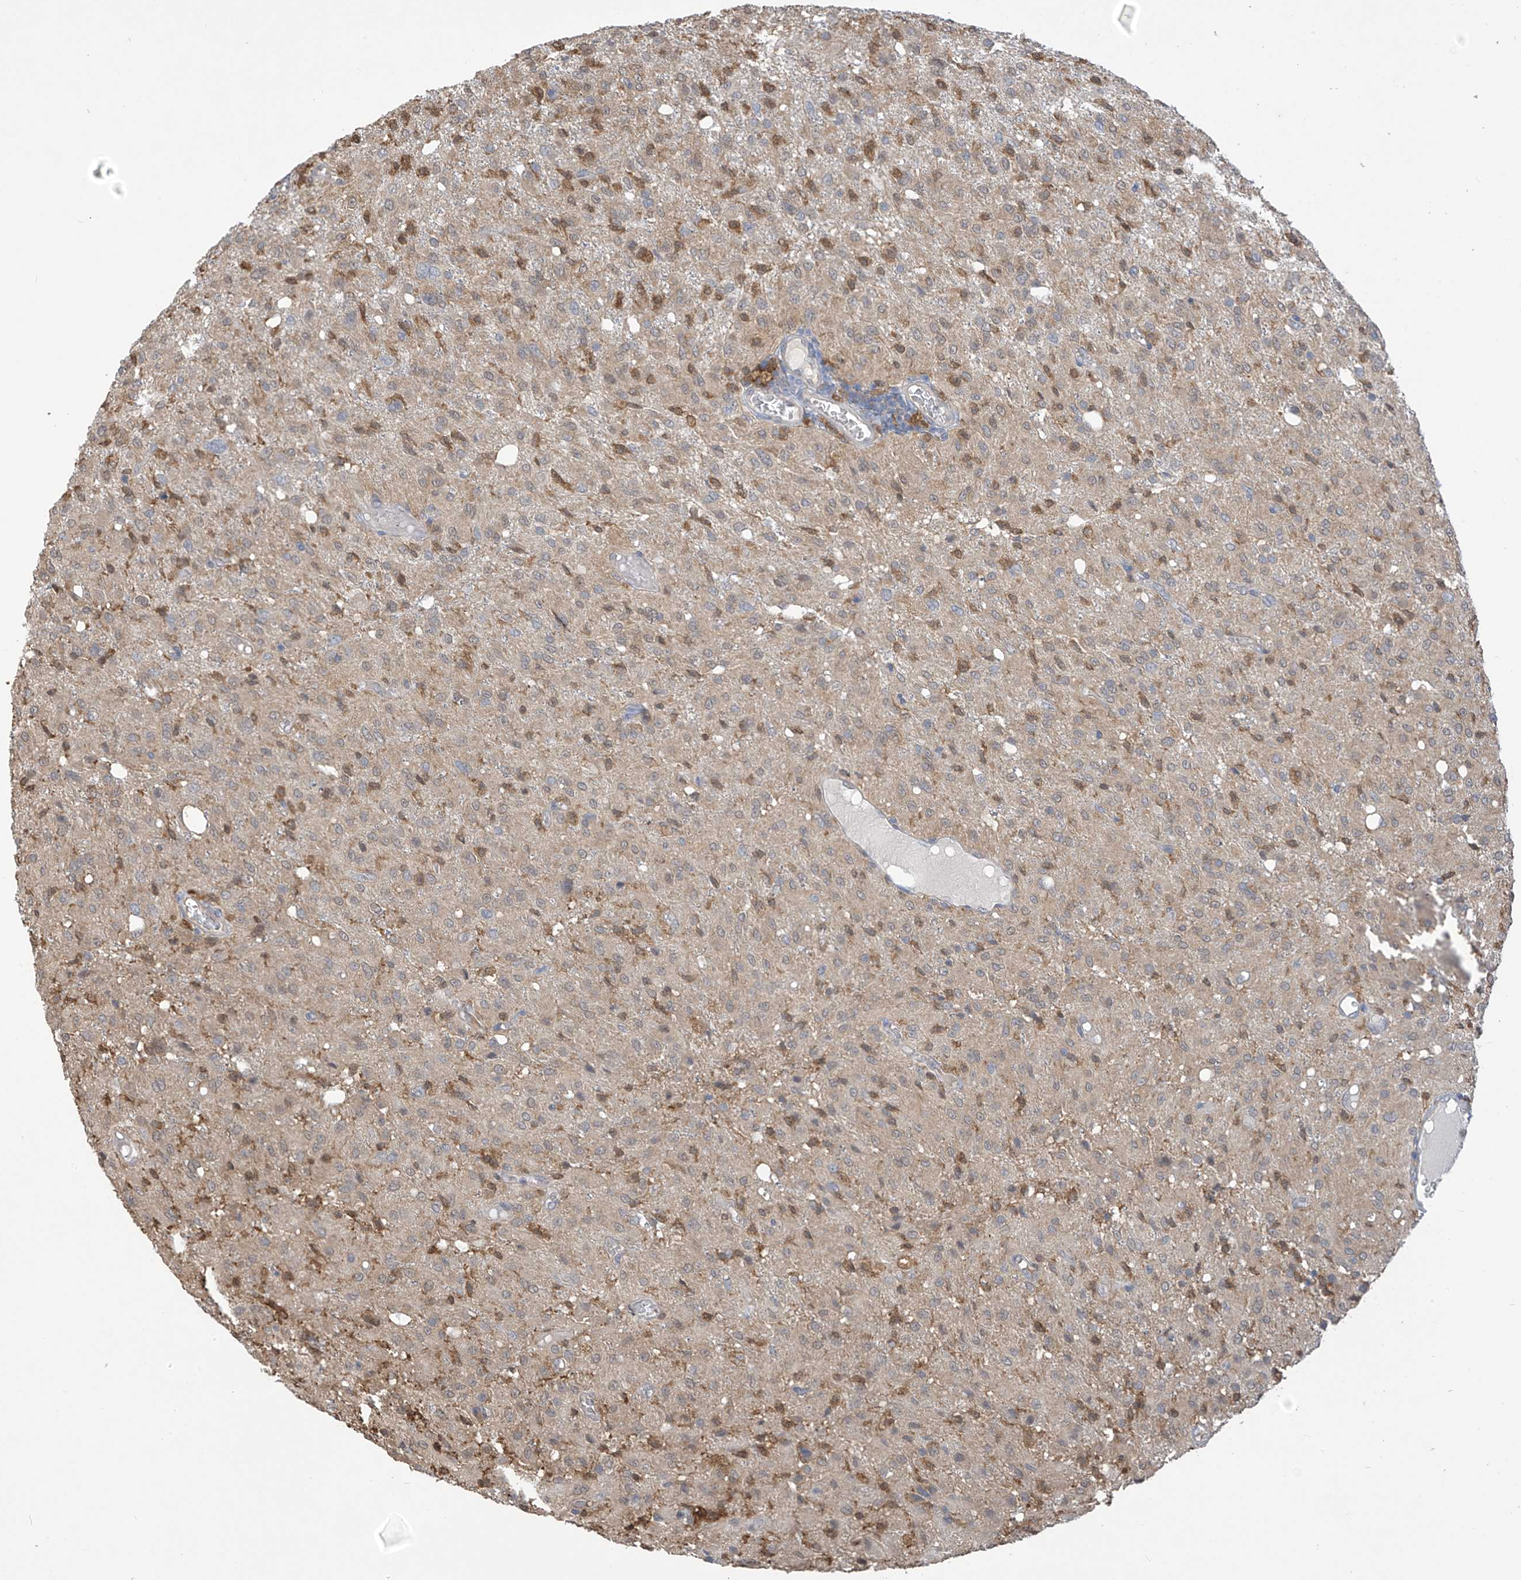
{"staining": {"intensity": "weak", "quantity": "25%-75%", "location": "cytoplasmic/membranous,nuclear"}, "tissue": "glioma", "cell_type": "Tumor cells", "image_type": "cancer", "snomed": [{"axis": "morphology", "description": "Glioma, malignant, High grade"}, {"axis": "topography", "description": "Brain"}], "caption": "Protein staining of malignant glioma (high-grade) tissue demonstrates weak cytoplasmic/membranous and nuclear expression in about 25%-75% of tumor cells. (IHC, brightfield microscopy, high magnification).", "gene": "IDH1", "patient": {"sex": "female", "age": 59}}